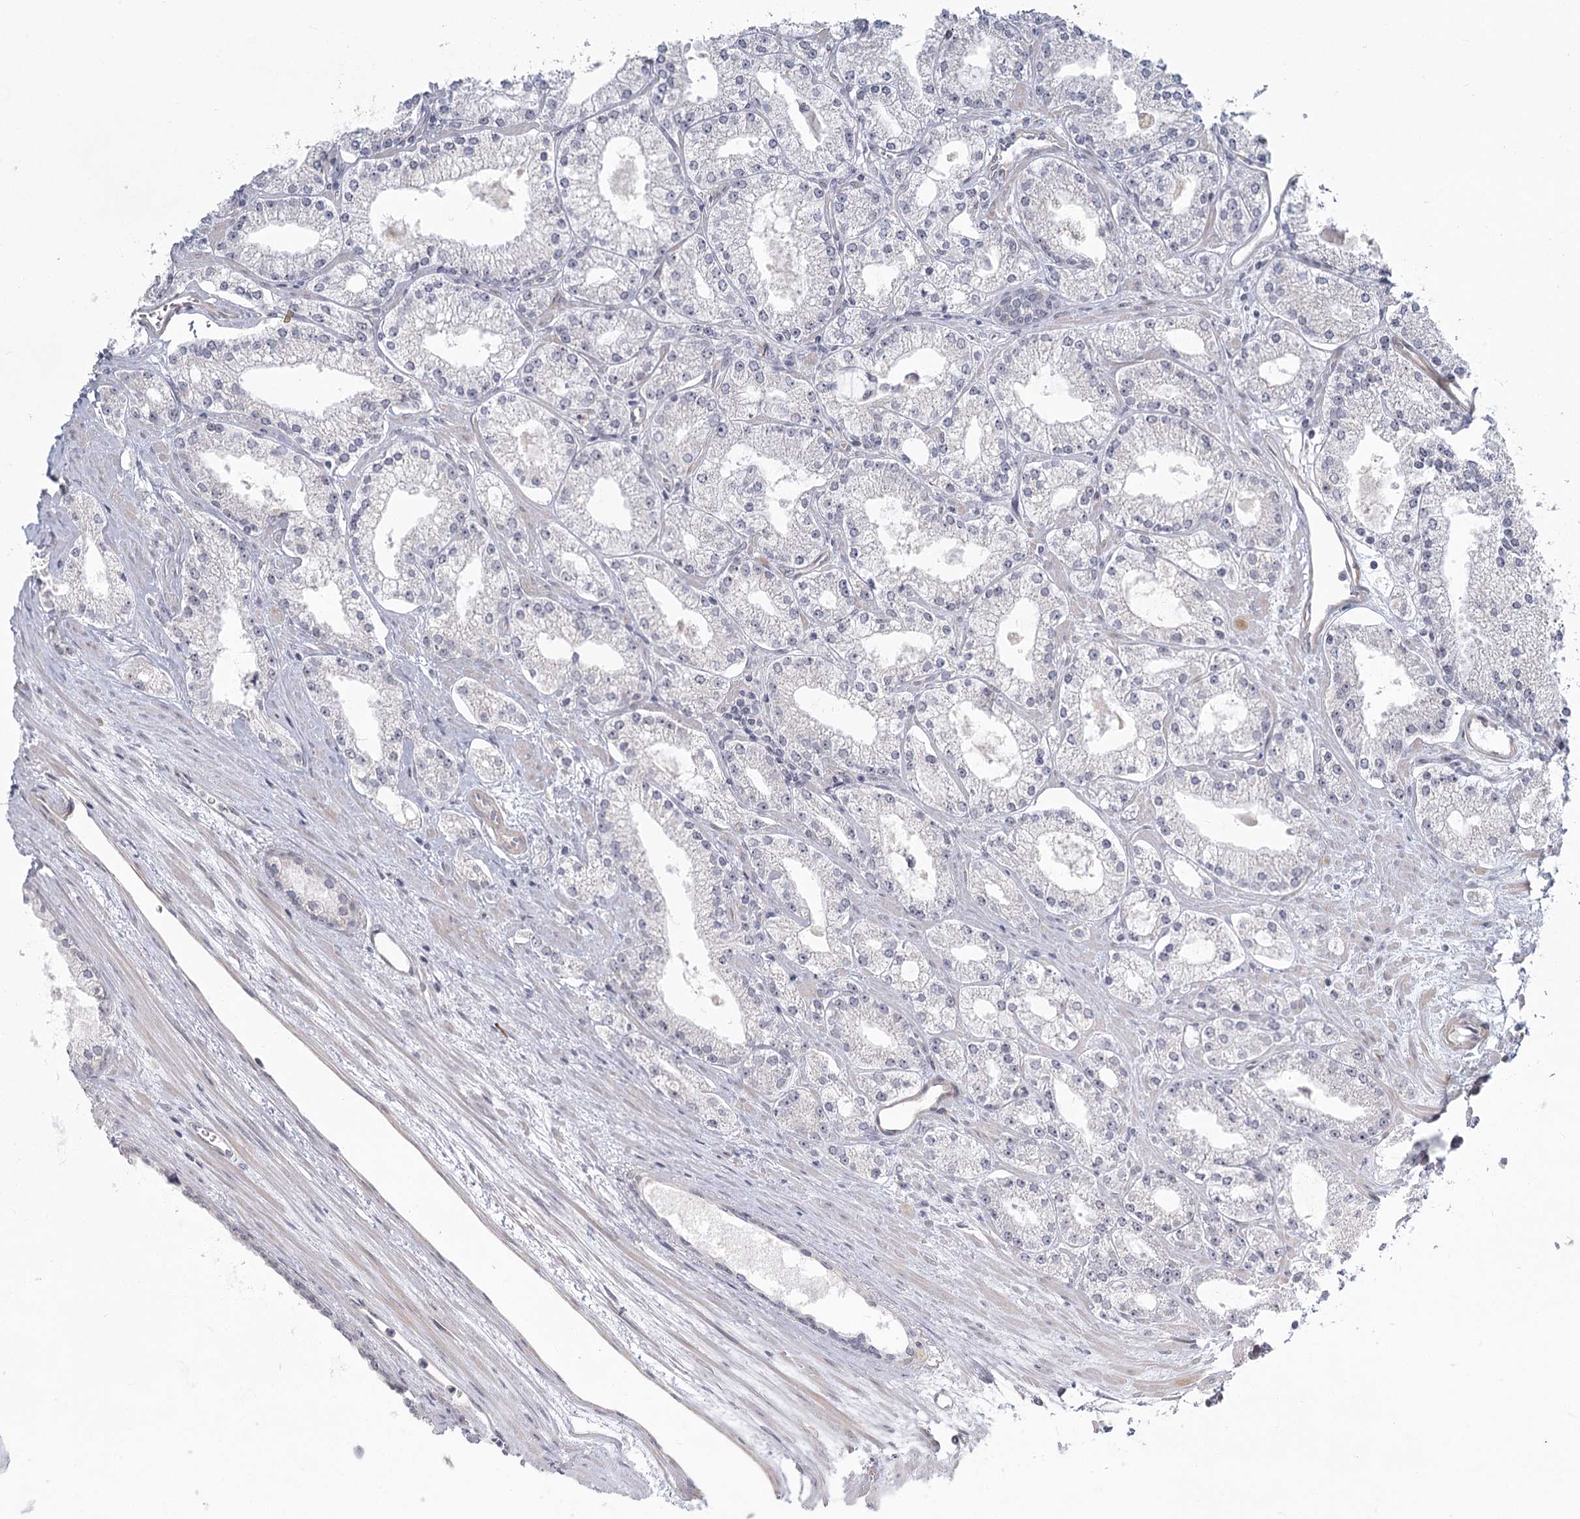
{"staining": {"intensity": "negative", "quantity": "none", "location": "none"}, "tissue": "prostate cancer", "cell_type": "Tumor cells", "image_type": "cancer", "snomed": [{"axis": "morphology", "description": "Adenocarcinoma, Low grade"}, {"axis": "topography", "description": "Prostate"}], "caption": "A high-resolution histopathology image shows IHC staining of prostate cancer (adenocarcinoma (low-grade)), which exhibits no significant staining in tumor cells.", "gene": "EXOSC7", "patient": {"sex": "male", "age": 69}}